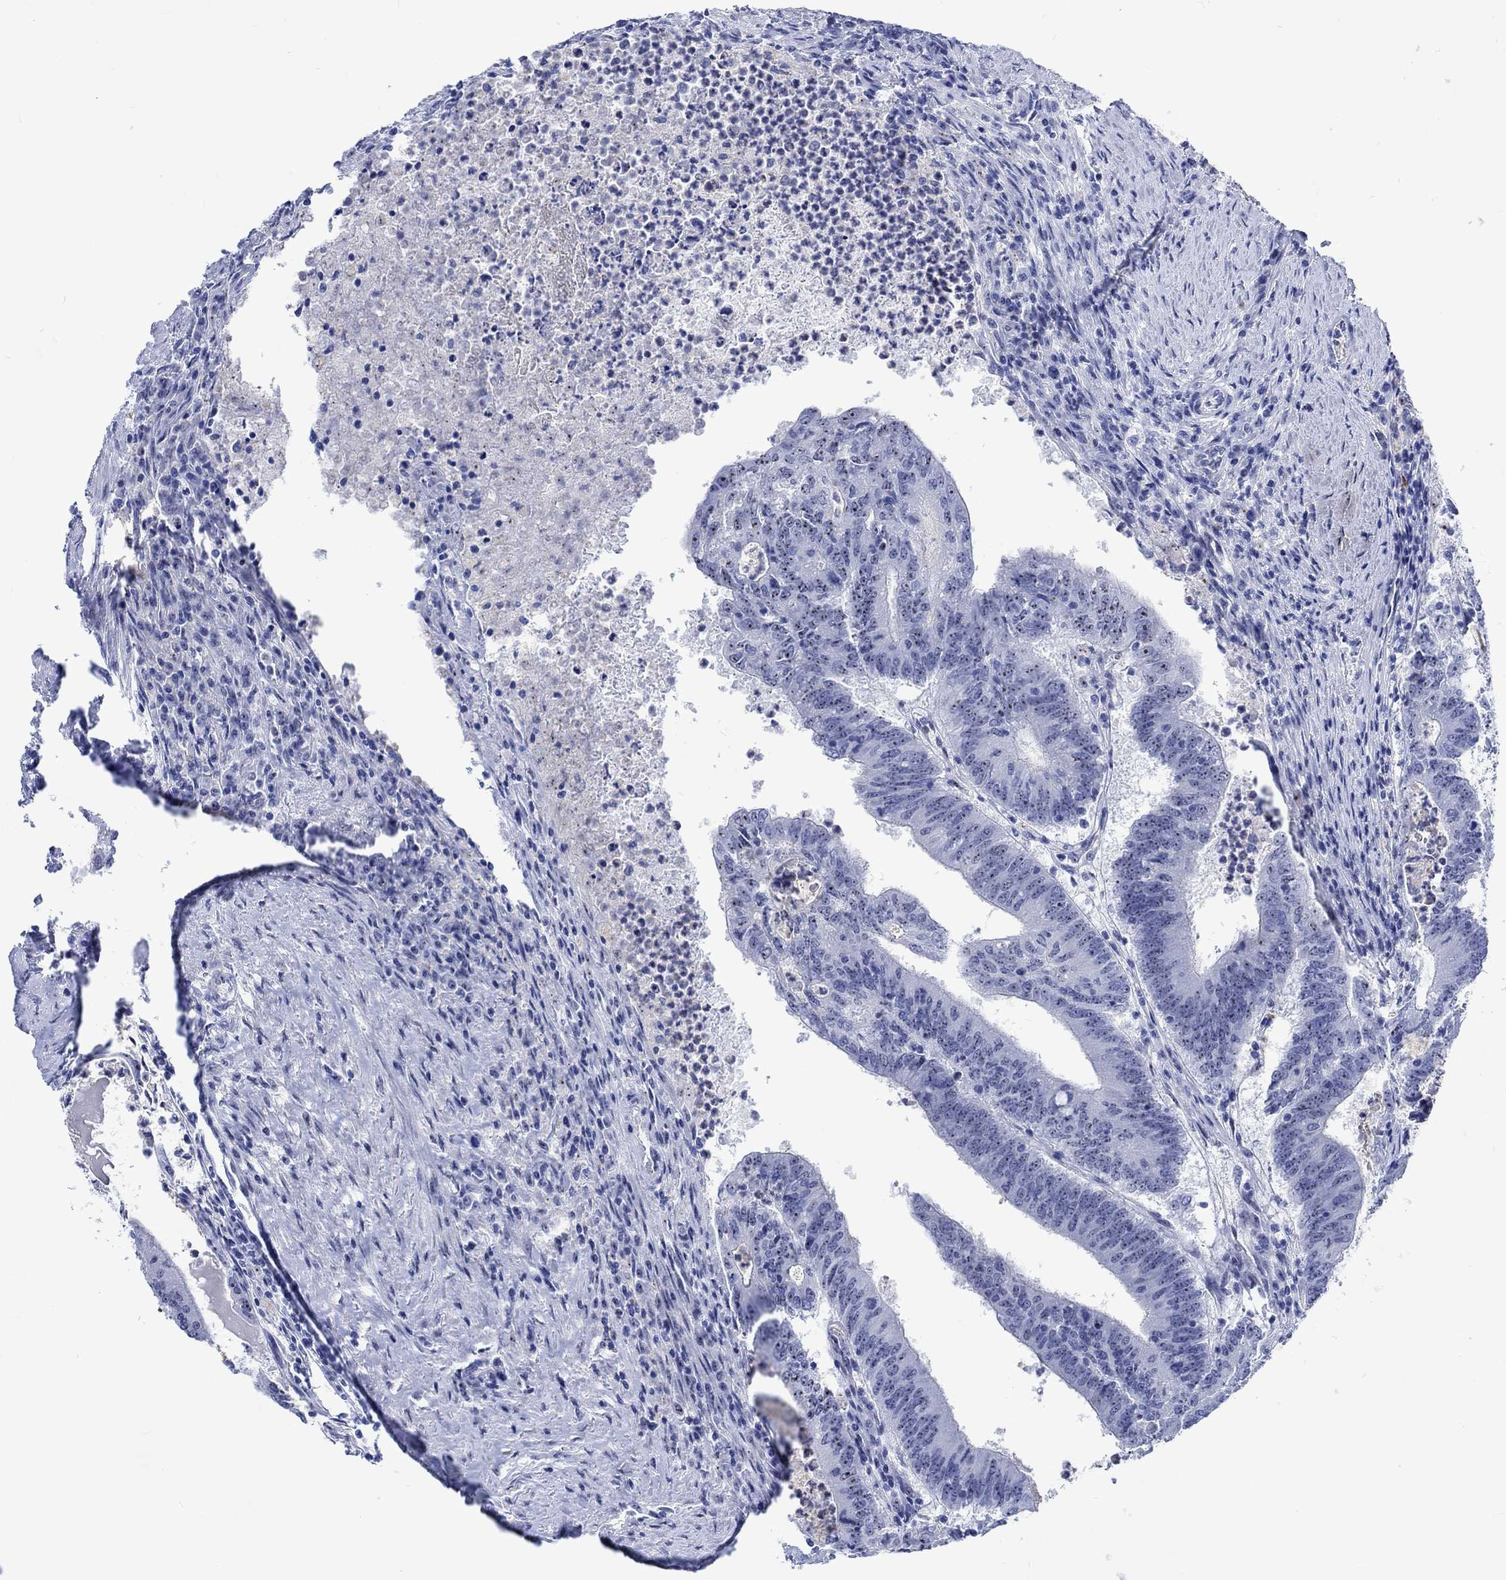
{"staining": {"intensity": "strong", "quantity": "<25%", "location": "nuclear"}, "tissue": "colorectal cancer", "cell_type": "Tumor cells", "image_type": "cancer", "snomed": [{"axis": "morphology", "description": "Adenocarcinoma, NOS"}, {"axis": "topography", "description": "Colon"}], "caption": "The image shows a brown stain indicating the presence of a protein in the nuclear of tumor cells in colorectal adenocarcinoma.", "gene": "ZNF446", "patient": {"sex": "female", "age": 70}}